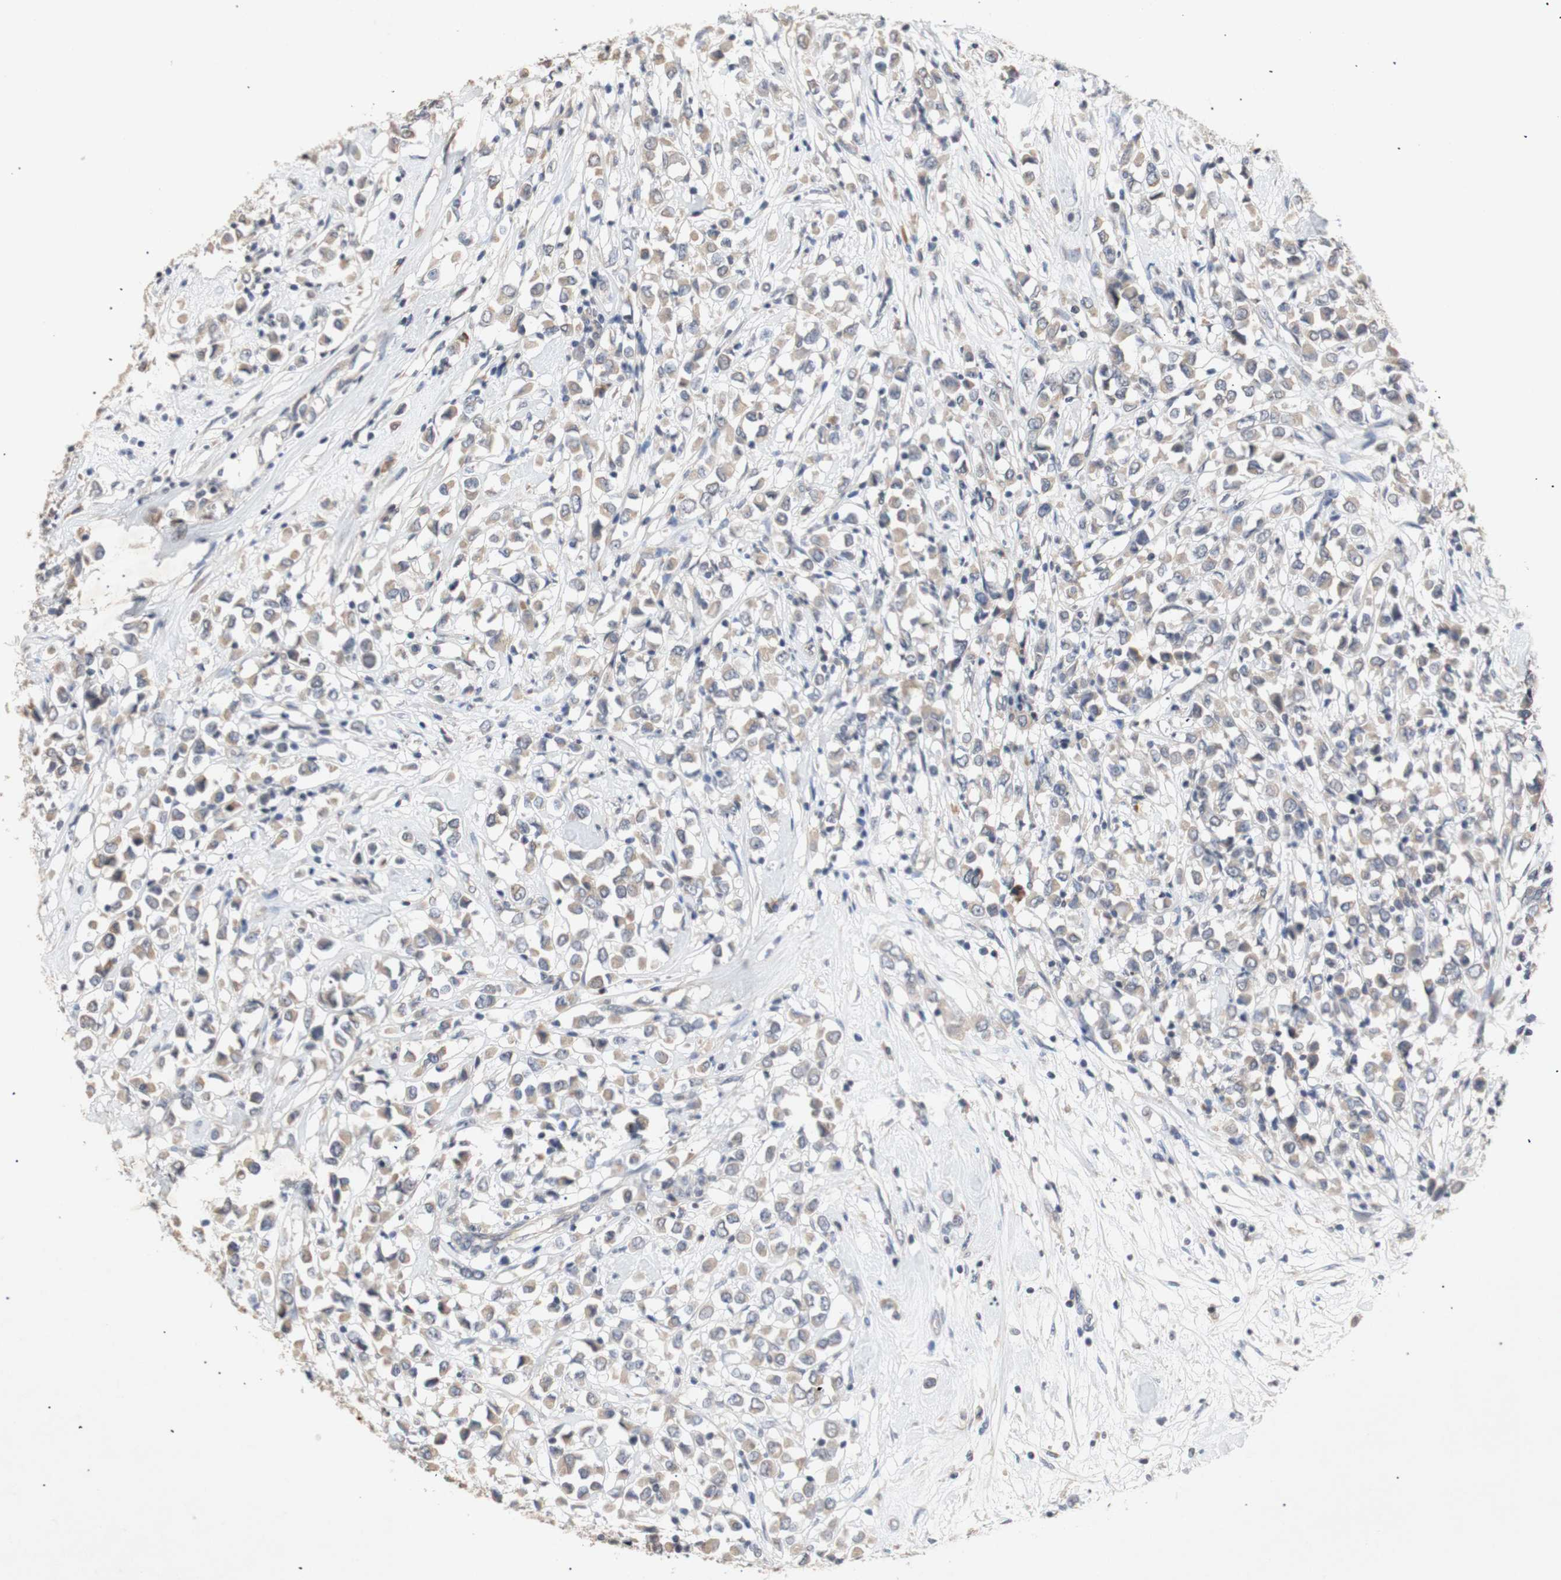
{"staining": {"intensity": "weak", "quantity": ">75%", "location": "cytoplasmic/membranous"}, "tissue": "breast cancer", "cell_type": "Tumor cells", "image_type": "cancer", "snomed": [{"axis": "morphology", "description": "Duct carcinoma"}, {"axis": "topography", "description": "Breast"}], "caption": "A low amount of weak cytoplasmic/membranous expression is seen in about >75% of tumor cells in invasive ductal carcinoma (breast) tissue. Immunohistochemistry stains the protein in brown and the nuclei are stained blue.", "gene": "FOSB", "patient": {"sex": "female", "age": 61}}